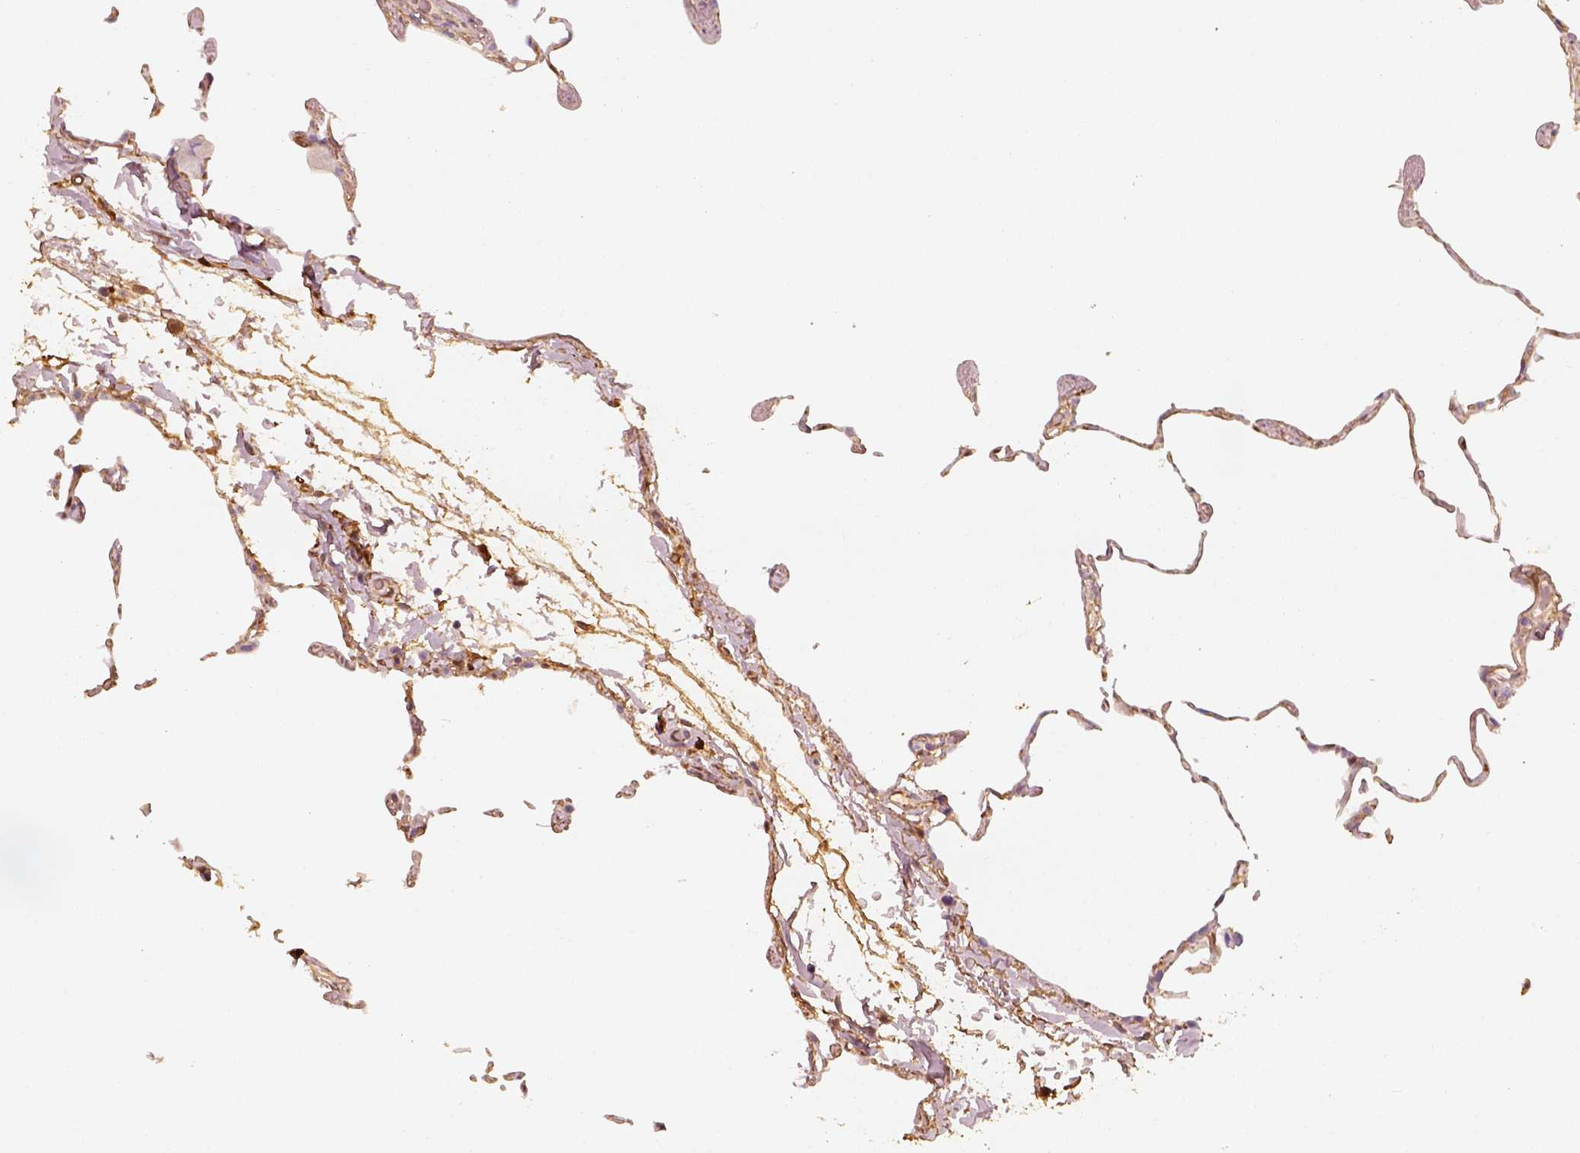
{"staining": {"intensity": "strong", "quantity": "25%-75%", "location": "cytoplasmic/membranous,nuclear"}, "tissue": "lung", "cell_type": "Alveolar cells", "image_type": "normal", "snomed": [{"axis": "morphology", "description": "Normal tissue, NOS"}, {"axis": "topography", "description": "Lung"}], "caption": "DAB immunohistochemical staining of unremarkable lung shows strong cytoplasmic/membranous,nuclear protein staining in approximately 25%-75% of alveolar cells. (DAB = brown stain, brightfield microscopy at high magnification).", "gene": "FSCN1", "patient": {"sex": "female", "age": 57}}